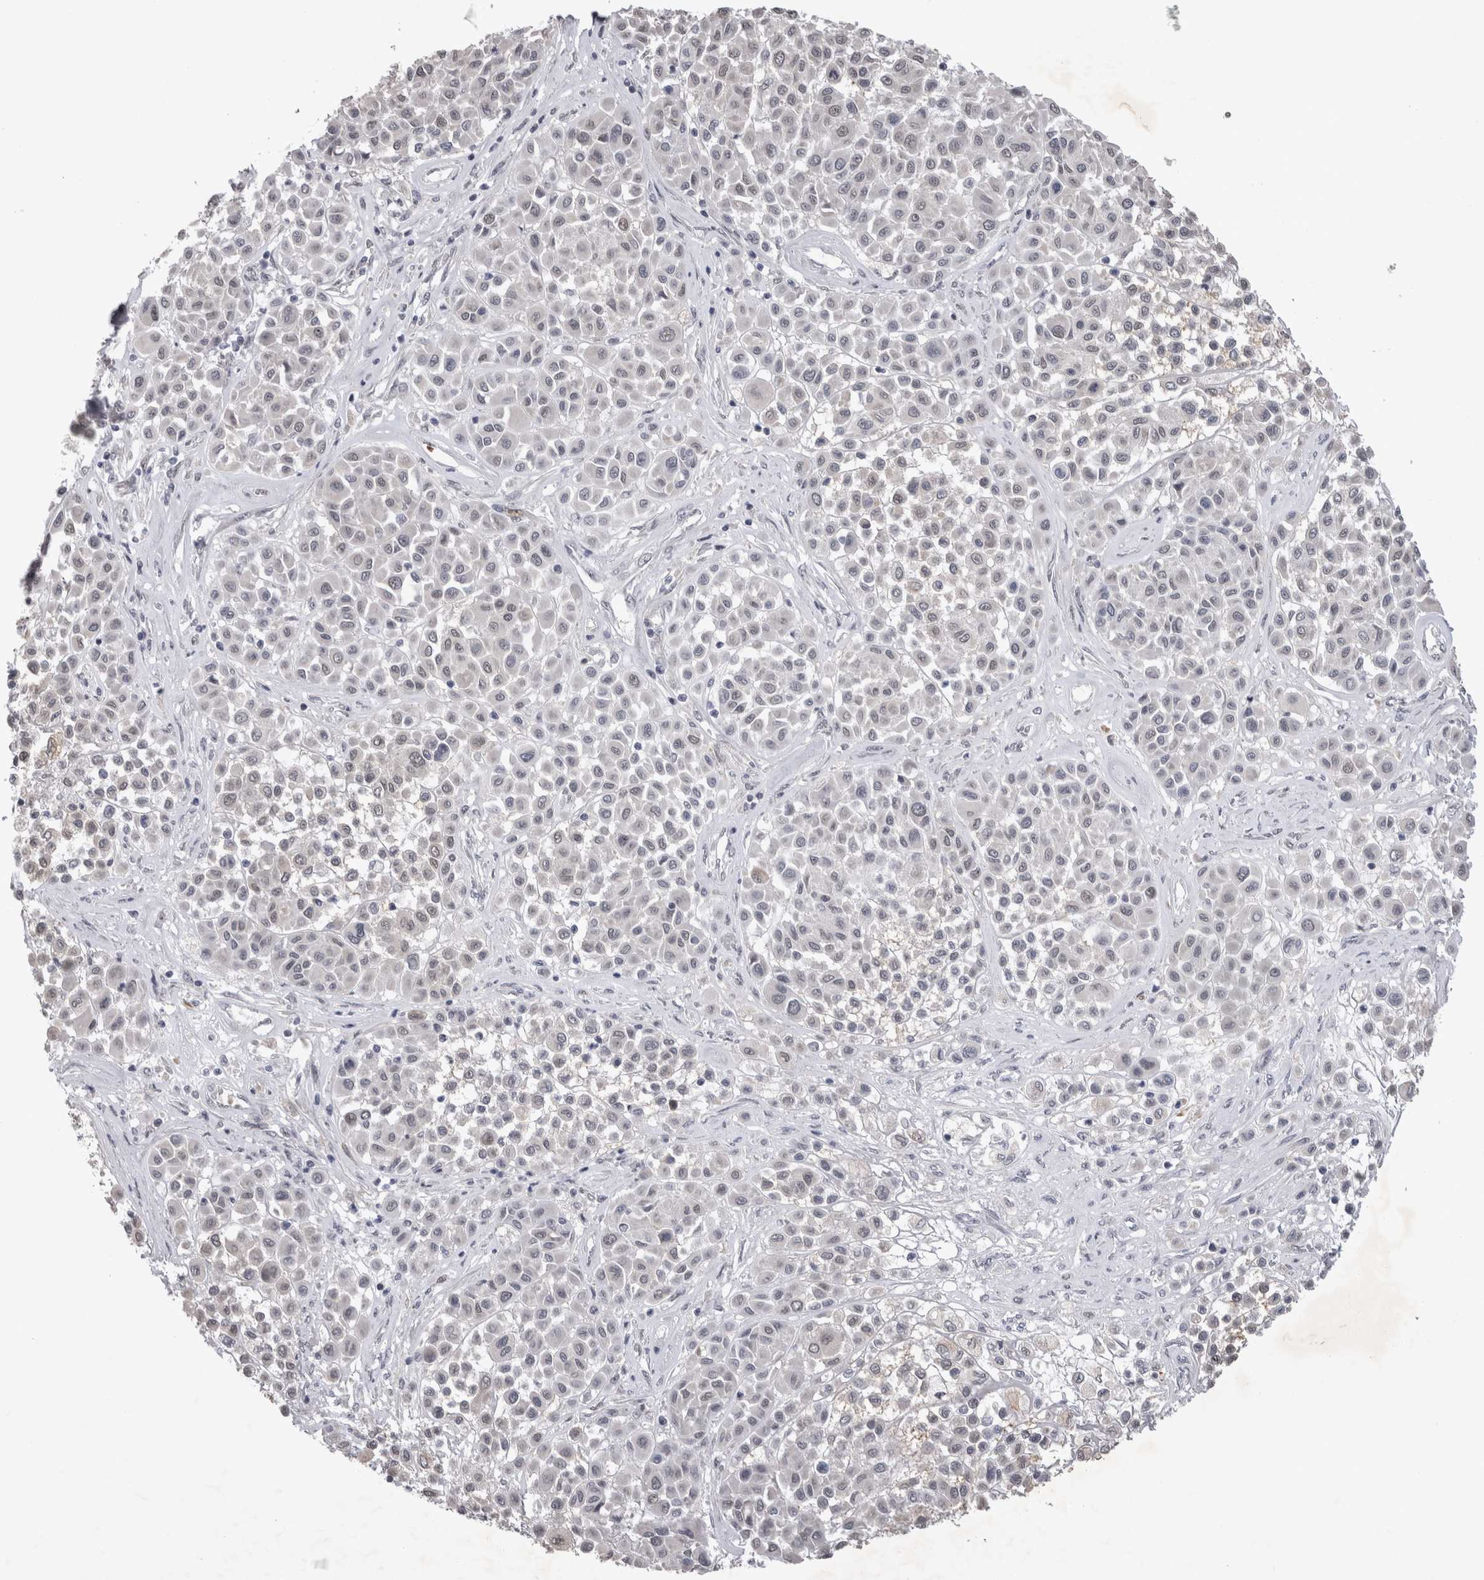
{"staining": {"intensity": "negative", "quantity": "none", "location": "none"}, "tissue": "melanoma", "cell_type": "Tumor cells", "image_type": "cancer", "snomed": [{"axis": "morphology", "description": "Malignant melanoma, Metastatic site"}, {"axis": "topography", "description": "Soft tissue"}], "caption": "Immunohistochemistry of human malignant melanoma (metastatic site) shows no expression in tumor cells.", "gene": "IFI44", "patient": {"sex": "male", "age": 41}}